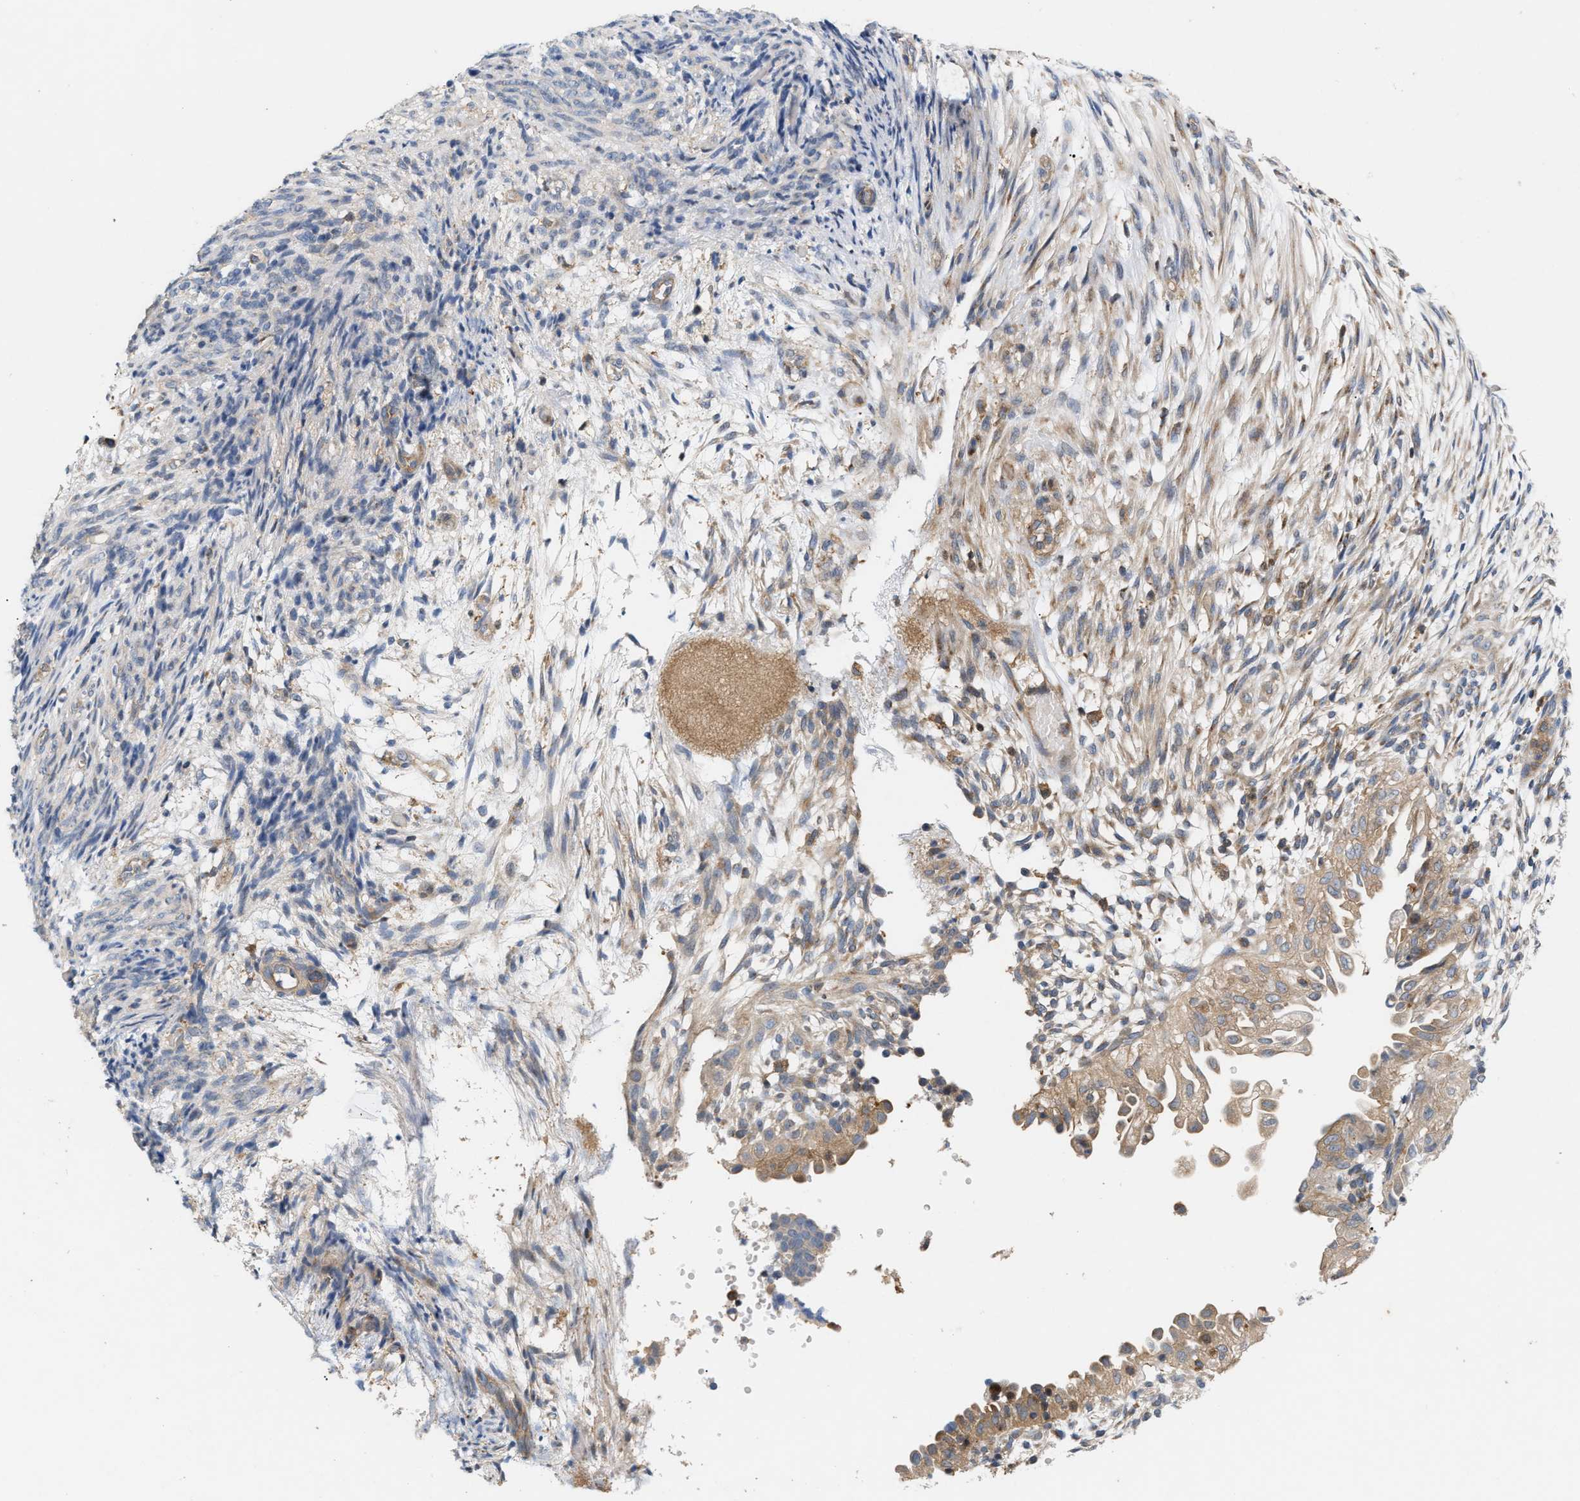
{"staining": {"intensity": "weak", "quantity": ">75%", "location": "cytoplasmic/membranous"}, "tissue": "endometrial cancer", "cell_type": "Tumor cells", "image_type": "cancer", "snomed": [{"axis": "morphology", "description": "Adenocarcinoma, NOS"}, {"axis": "topography", "description": "Endometrium"}], "caption": "Immunohistochemical staining of endometrial cancer shows low levels of weak cytoplasmic/membranous protein expression in about >75% of tumor cells.", "gene": "DBNL", "patient": {"sex": "female", "age": 58}}